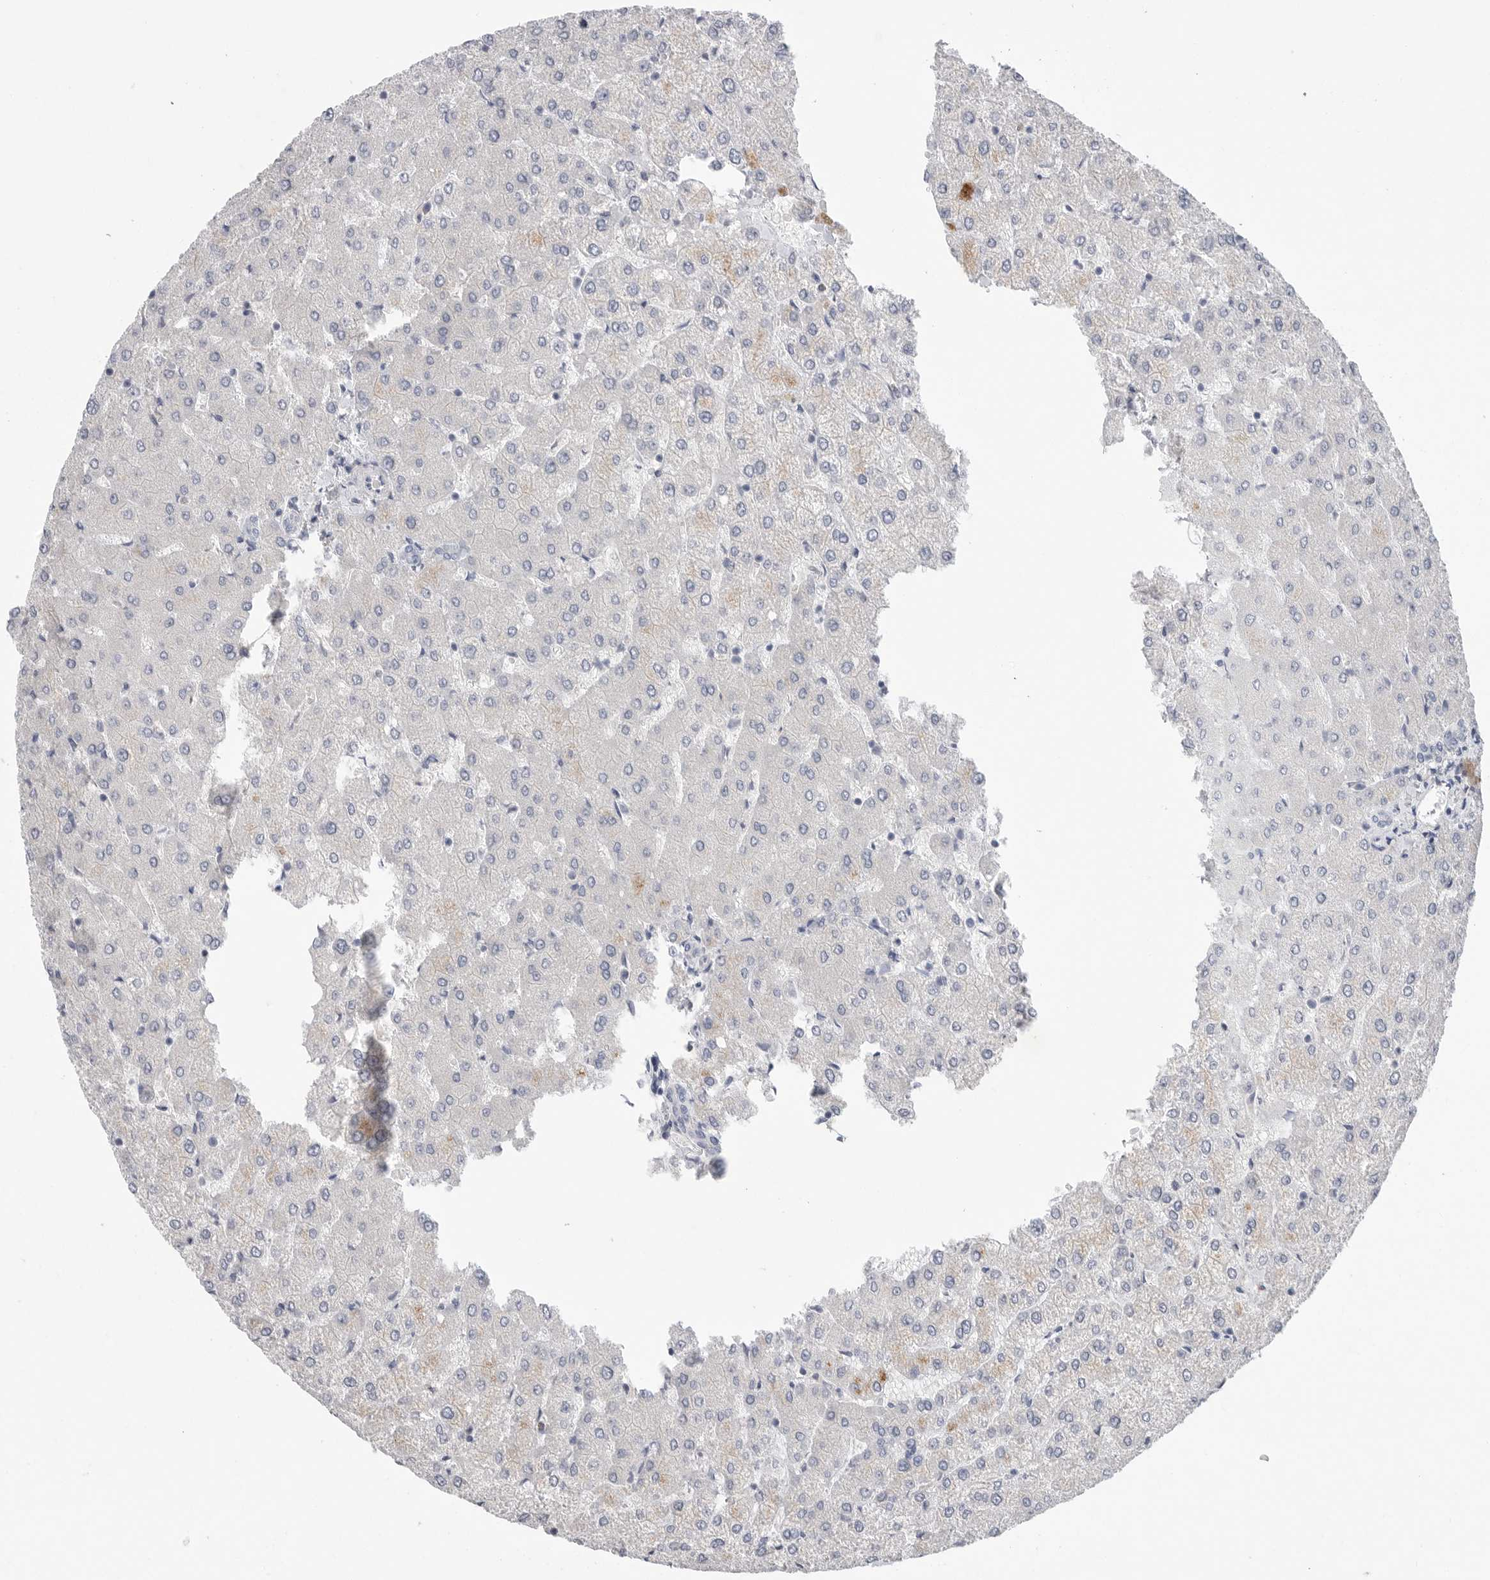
{"staining": {"intensity": "negative", "quantity": "none", "location": "none"}, "tissue": "liver", "cell_type": "Cholangiocytes", "image_type": "normal", "snomed": [{"axis": "morphology", "description": "Normal tissue, NOS"}, {"axis": "topography", "description": "Liver"}], "caption": "This is a photomicrograph of immunohistochemistry staining of normal liver, which shows no staining in cholangiocytes.", "gene": "CAMK2B", "patient": {"sex": "female", "age": 54}}